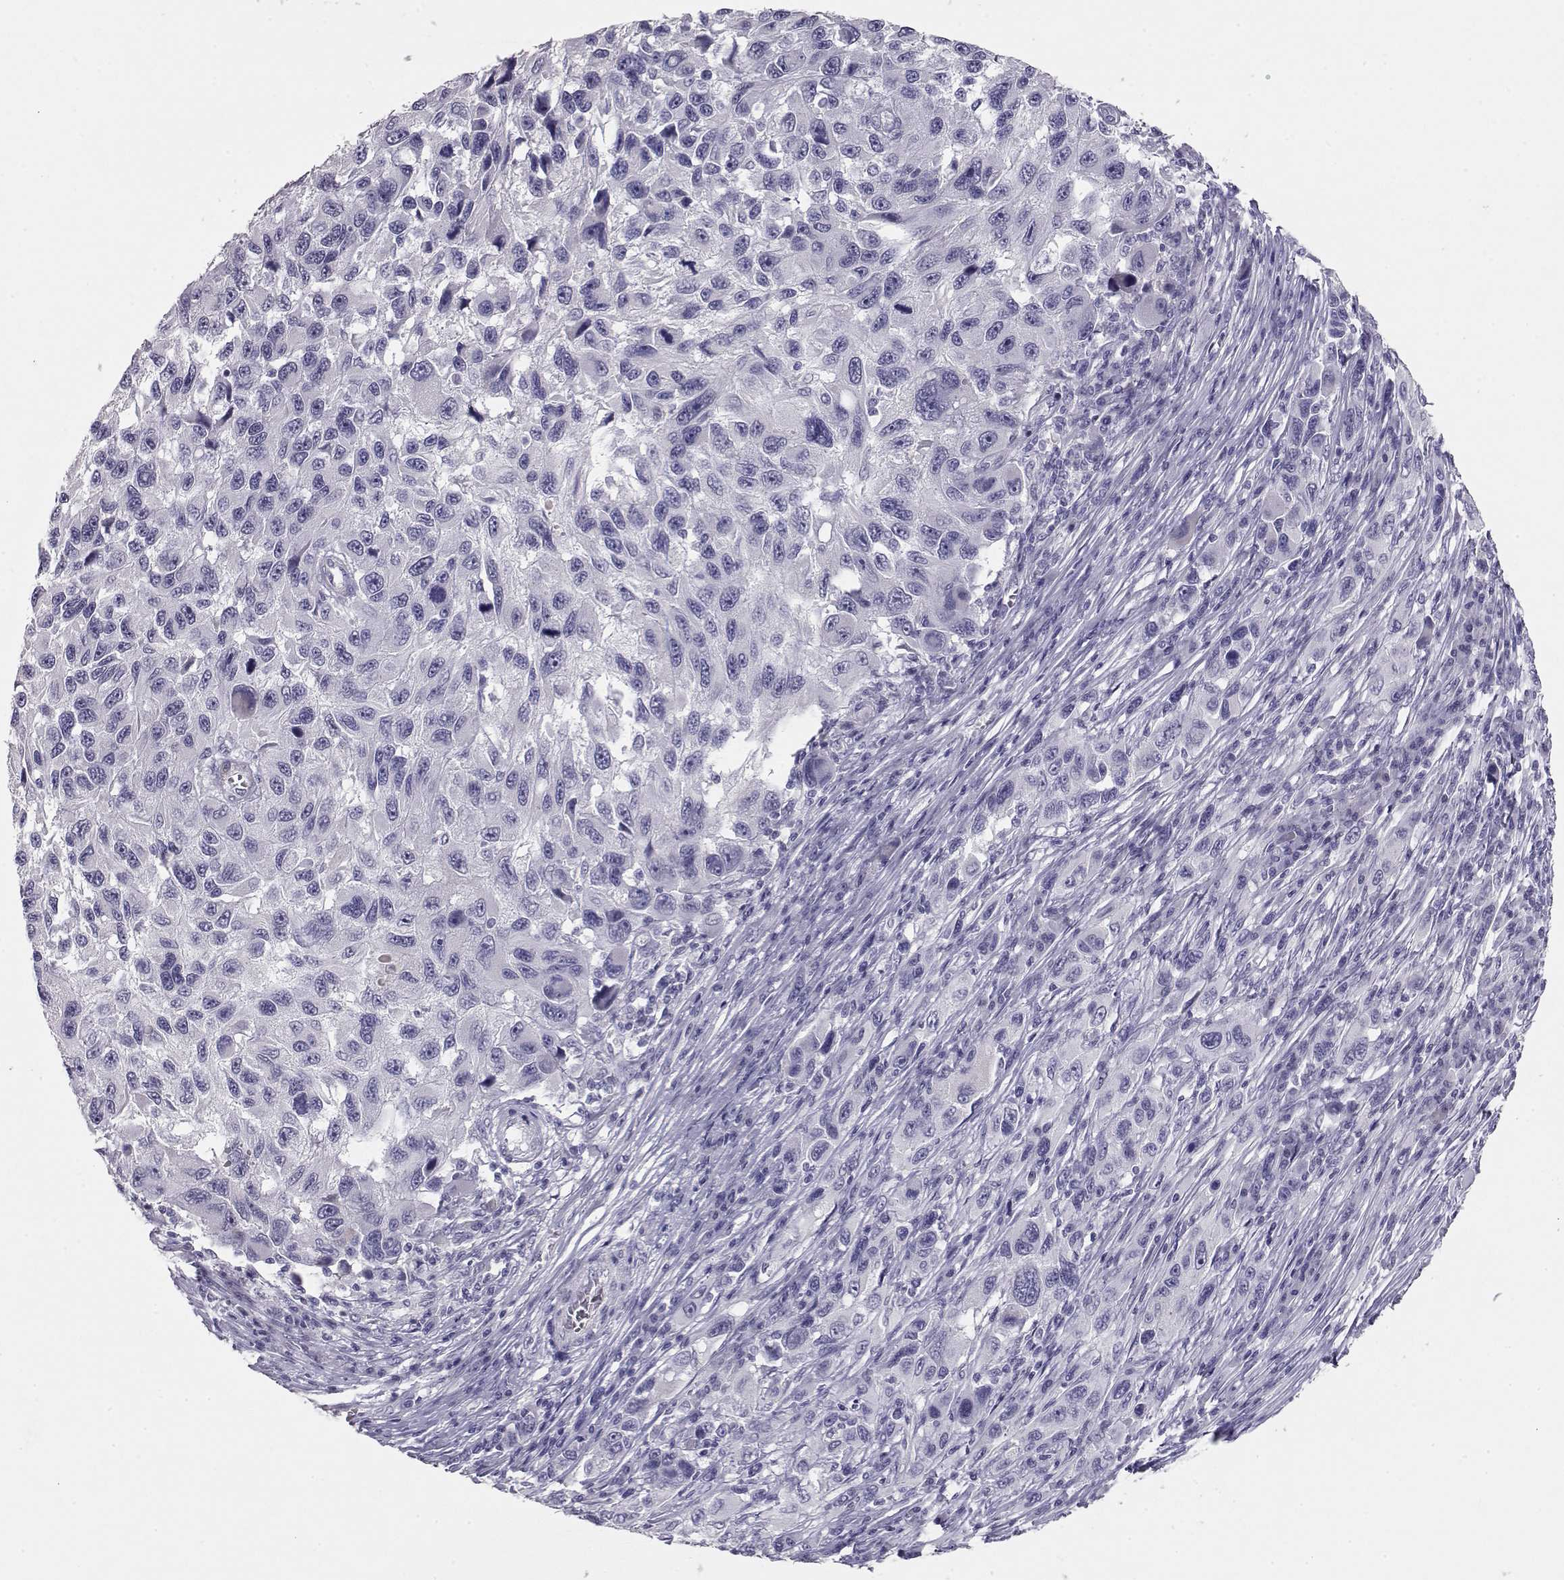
{"staining": {"intensity": "negative", "quantity": "none", "location": "none"}, "tissue": "melanoma", "cell_type": "Tumor cells", "image_type": "cancer", "snomed": [{"axis": "morphology", "description": "Malignant melanoma, NOS"}, {"axis": "topography", "description": "Skin"}], "caption": "Tumor cells are negative for protein expression in human malignant melanoma.", "gene": "LAMB3", "patient": {"sex": "male", "age": 53}}